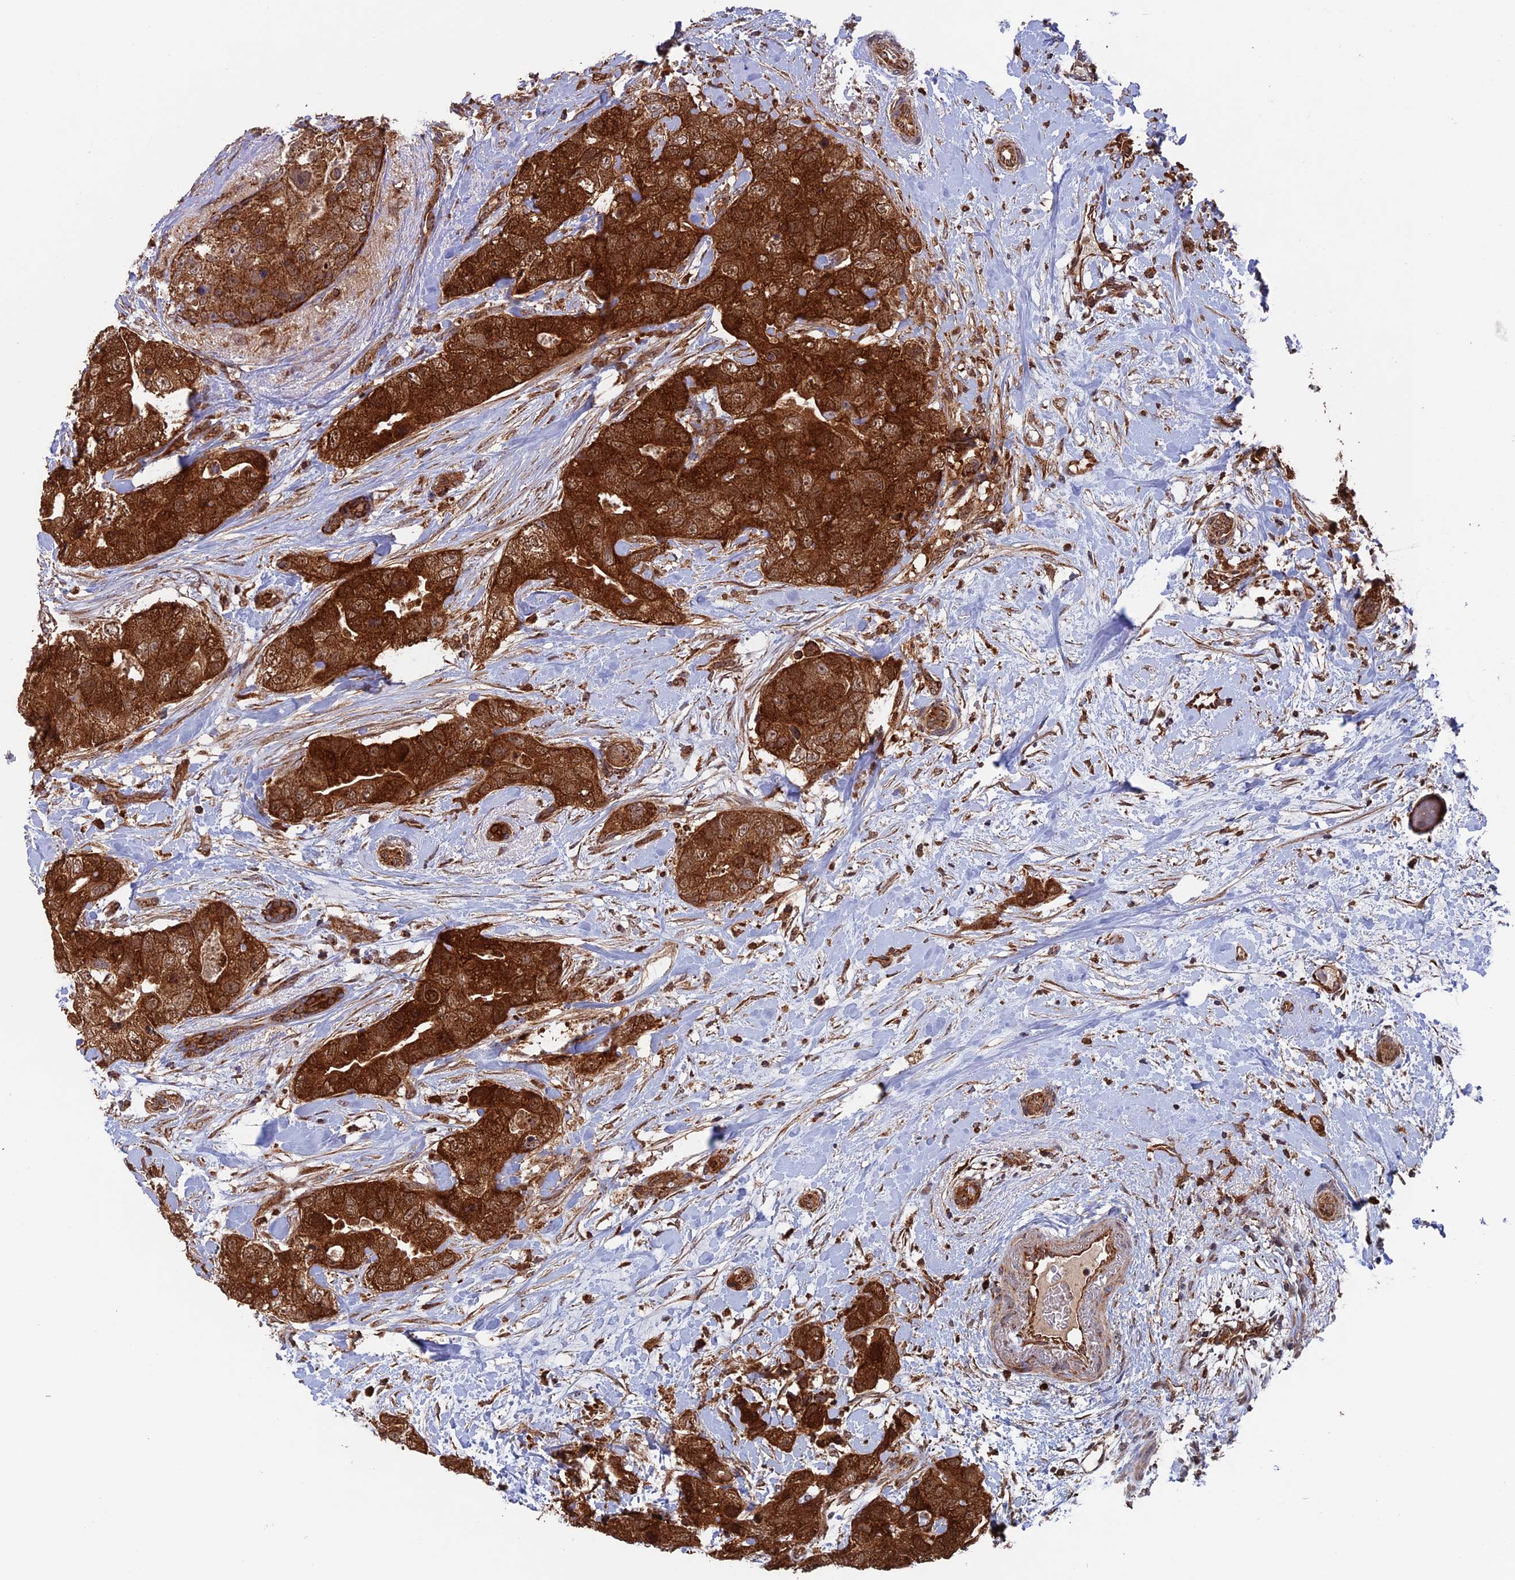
{"staining": {"intensity": "strong", "quantity": ">75%", "location": "cytoplasmic/membranous"}, "tissue": "breast cancer", "cell_type": "Tumor cells", "image_type": "cancer", "snomed": [{"axis": "morphology", "description": "Duct carcinoma"}, {"axis": "topography", "description": "Breast"}], "caption": "Brown immunohistochemical staining in human breast cancer shows strong cytoplasmic/membranous expression in about >75% of tumor cells.", "gene": "DTYMK", "patient": {"sex": "female", "age": 62}}